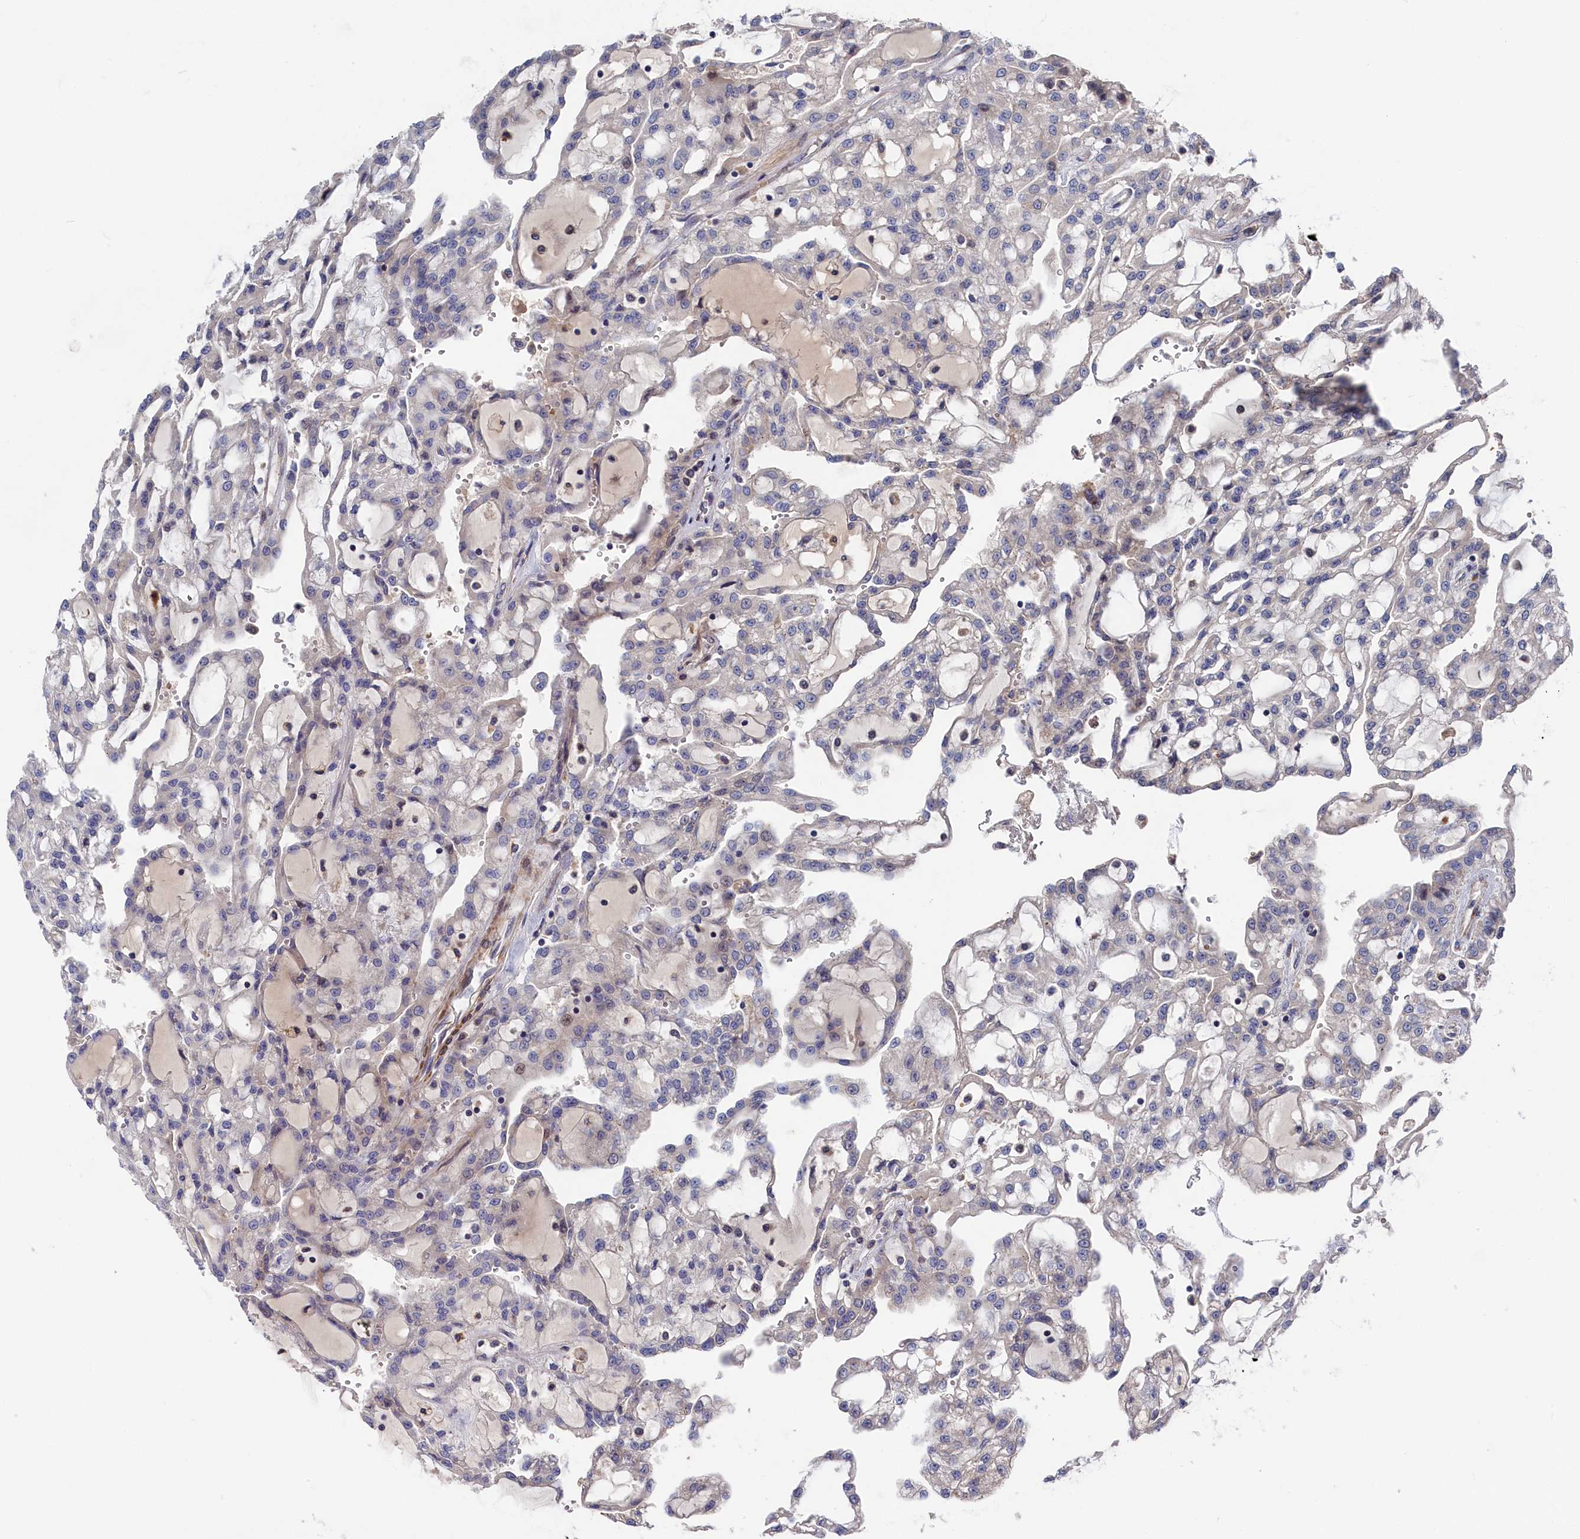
{"staining": {"intensity": "negative", "quantity": "none", "location": "none"}, "tissue": "renal cancer", "cell_type": "Tumor cells", "image_type": "cancer", "snomed": [{"axis": "morphology", "description": "Adenocarcinoma, NOS"}, {"axis": "topography", "description": "Kidney"}], "caption": "The immunohistochemistry (IHC) micrograph has no significant expression in tumor cells of renal adenocarcinoma tissue. (Stains: DAB (3,3'-diaminobenzidine) immunohistochemistry with hematoxylin counter stain, Microscopy: brightfield microscopy at high magnification).", "gene": "CYB5D2", "patient": {"sex": "male", "age": 63}}